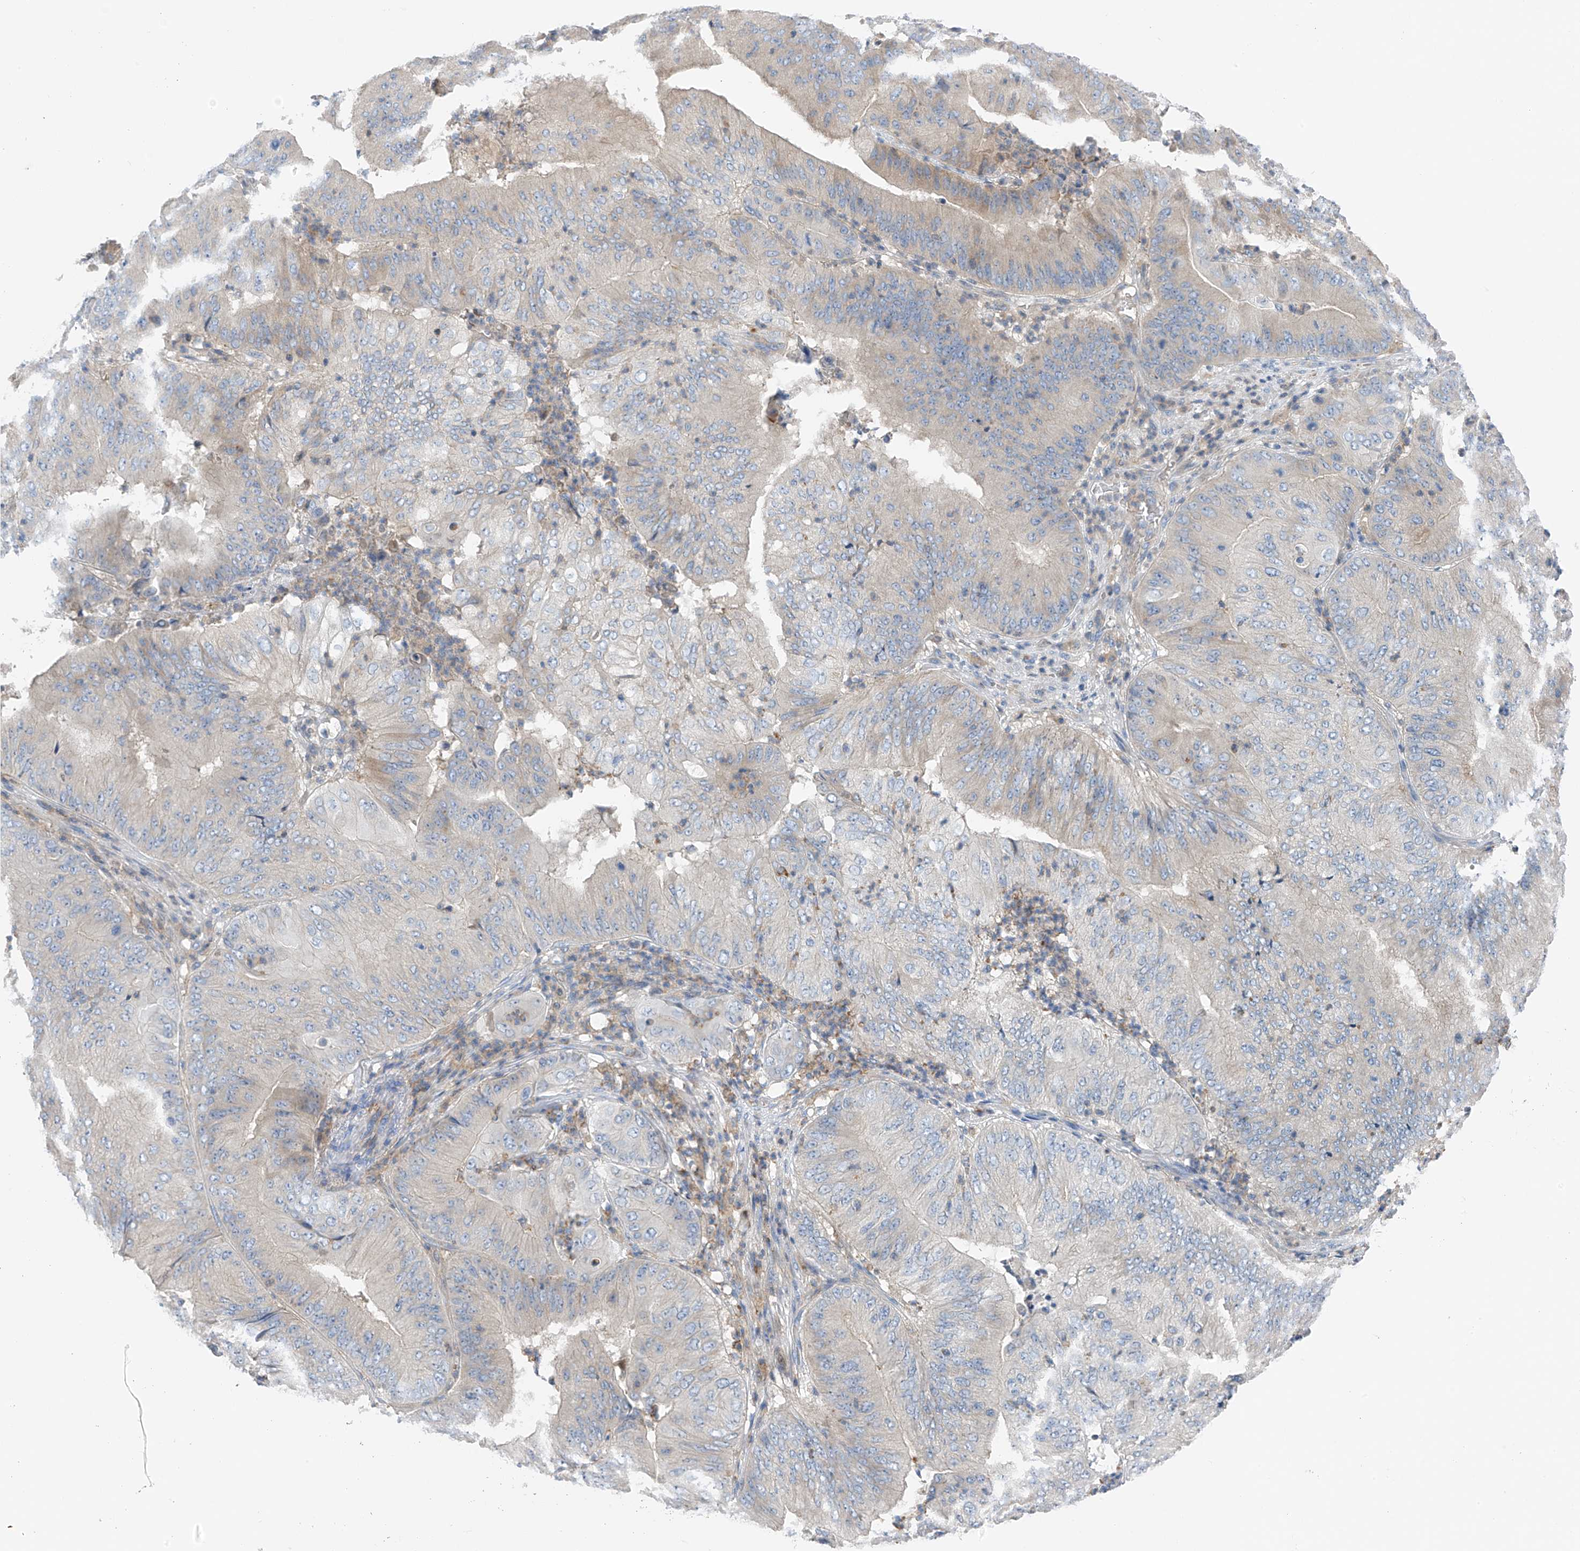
{"staining": {"intensity": "weak", "quantity": "<25%", "location": "cytoplasmic/membranous"}, "tissue": "pancreatic cancer", "cell_type": "Tumor cells", "image_type": "cancer", "snomed": [{"axis": "morphology", "description": "Adenocarcinoma, NOS"}, {"axis": "topography", "description": "Pancreas"}], "caption": "Micrograph shows no protein expression in tumor cells of pancreatic cancer tissue.", "gene": "NALCN", "patient": {"sex": "female", "age": 77}}